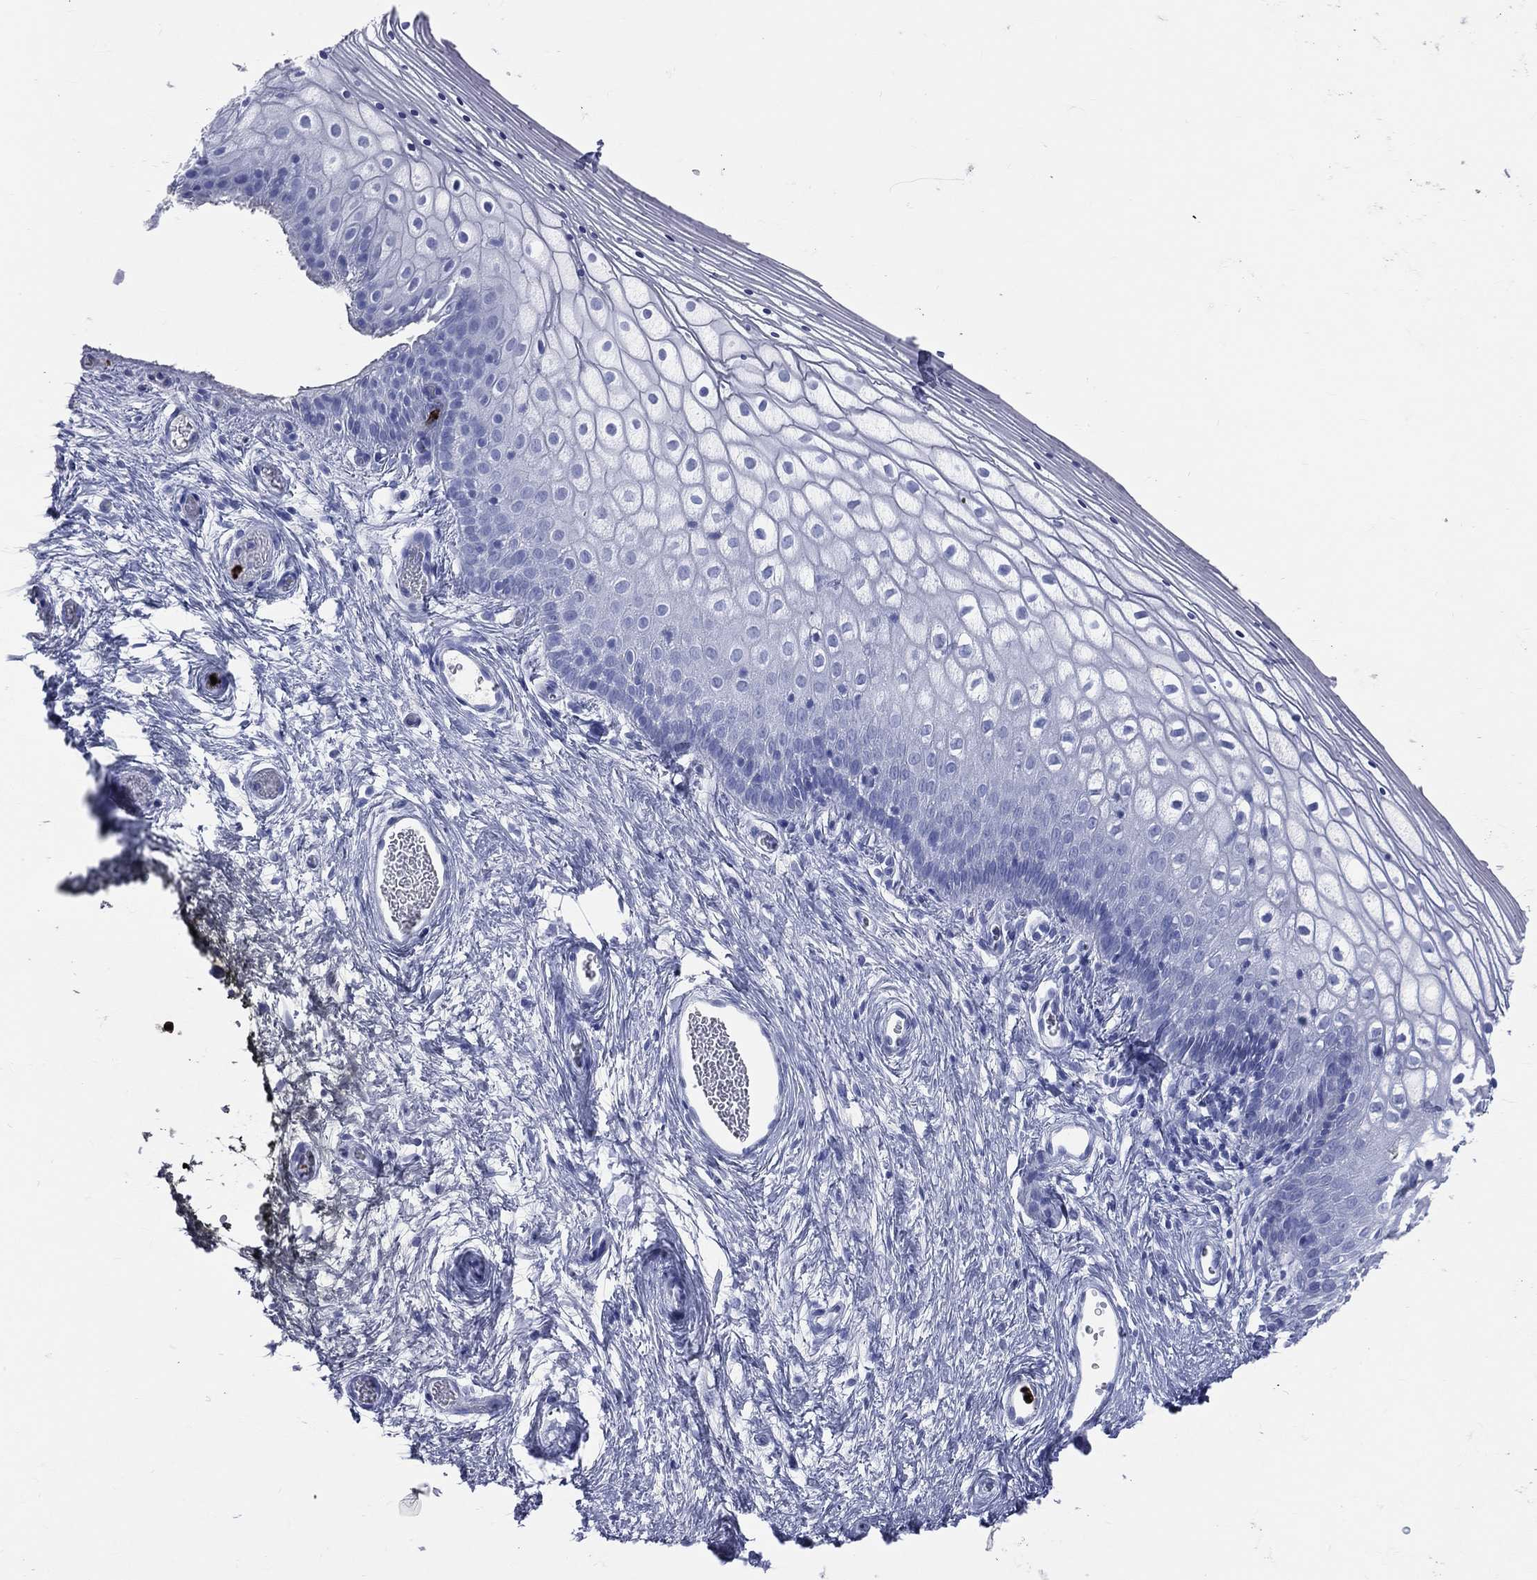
{"staining": {"intensity": "negative", "quantity": "none", "location": "none"}, "tissue": "vagina", "cell_type": "Squamous epithelial cells", "image_type": "normal", "snomed": [{"axis": "morphology", "description": "Normal tissue, NOS"}, {"axis": "topography", "description": "Vagina"}], "caption": "This is an IHC image of normal vagina. There is no staining in squamous epithelial cells.", "gene": "PGLYRP1", "patient": {"sex": "female", "age": 32}}